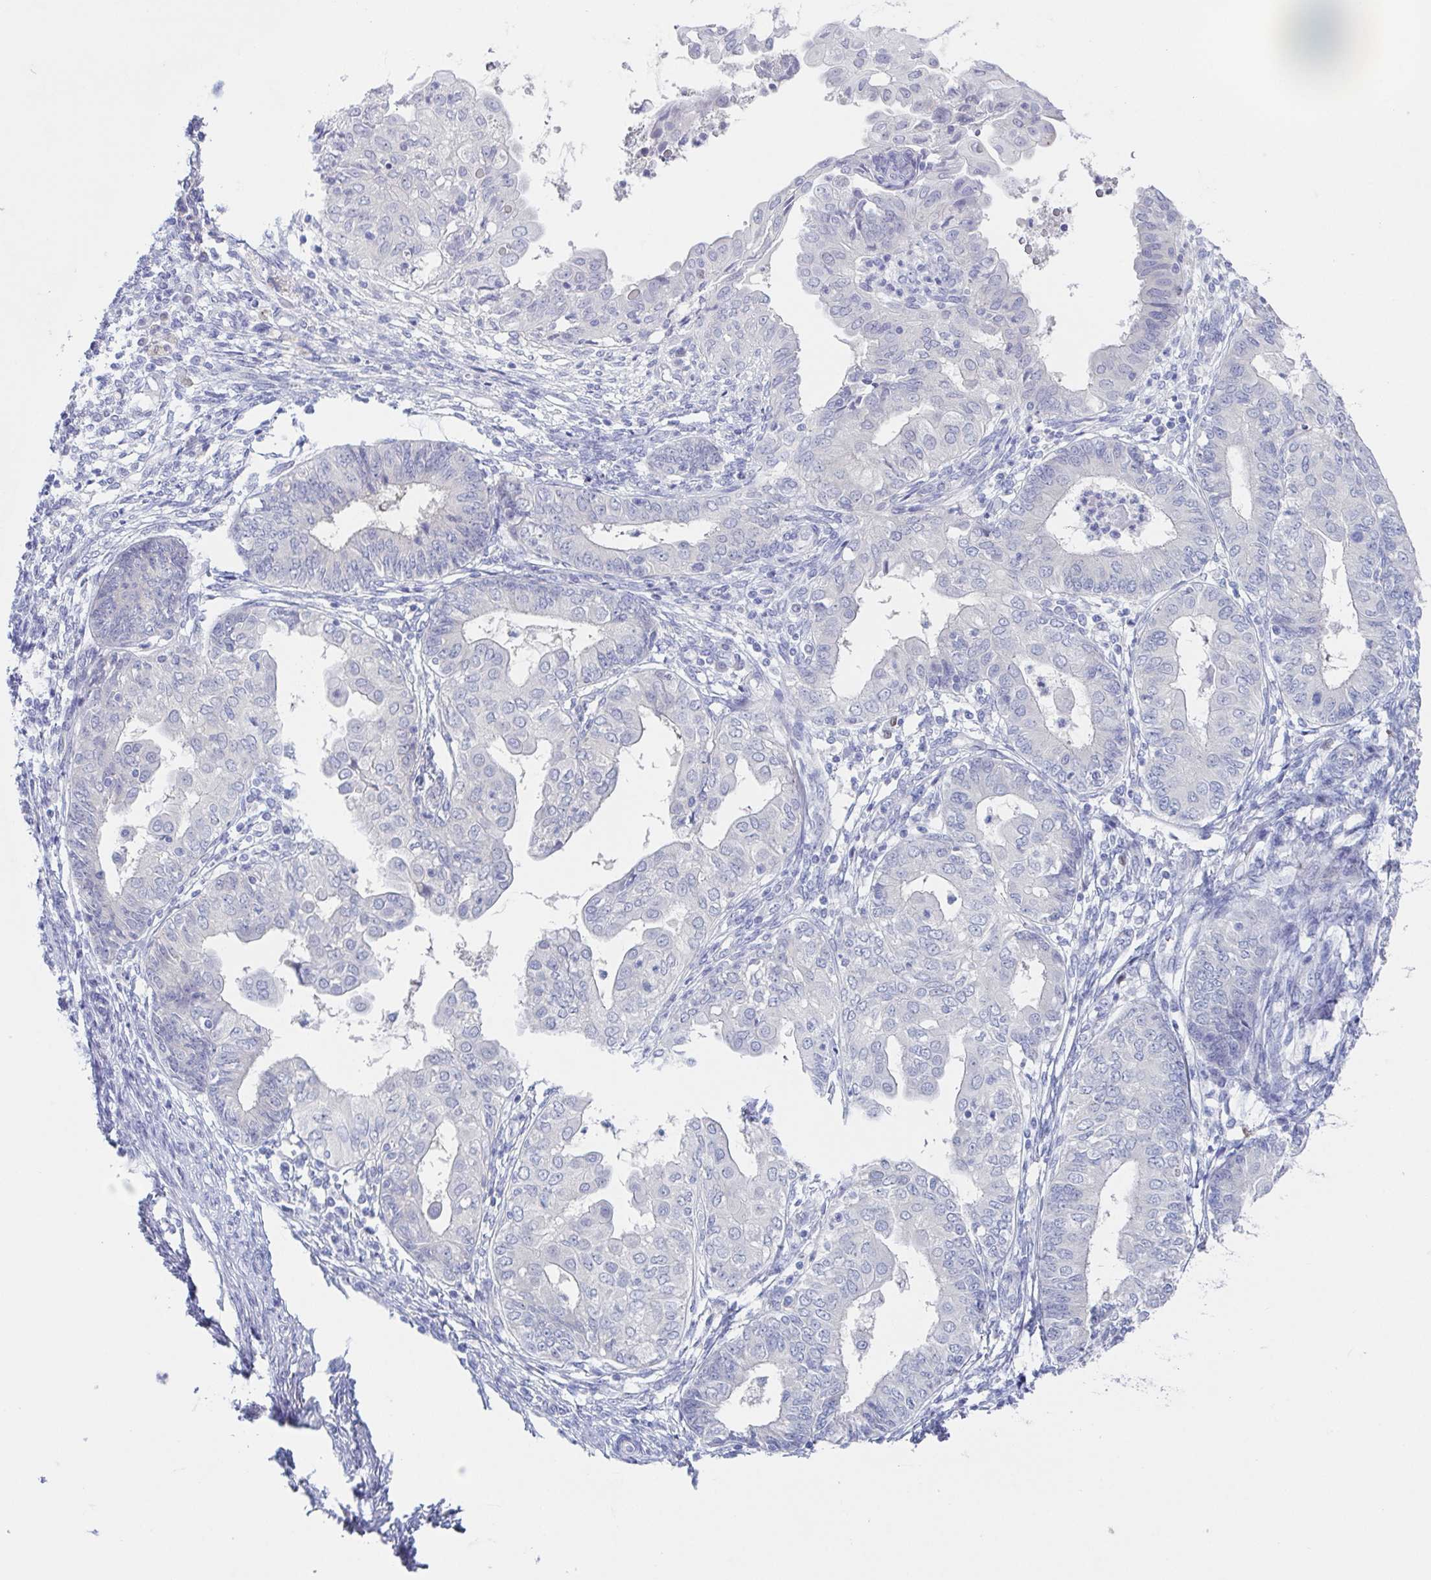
{"staining": {"intensity": "negative", "quantity": "none", "location": "none"}, "tissue": "endometrial cancer", "cell_type": "Tumor cells", "image_type": "cancer", "snomed": [{"axis": "morphology", "description": "Adenocarcinoma, NOS"}, {"axis": "topography", "description": "Endometrium"}], "caption": "A high-resolution photomicrograph shows immunohistochemistry (IHC) staining of endometrial cancer (adenocarcinoma), which shows no significant staining in tumor cells.", "gene": "HTR2A", "patient": {"sex": "female", "age": 68}}